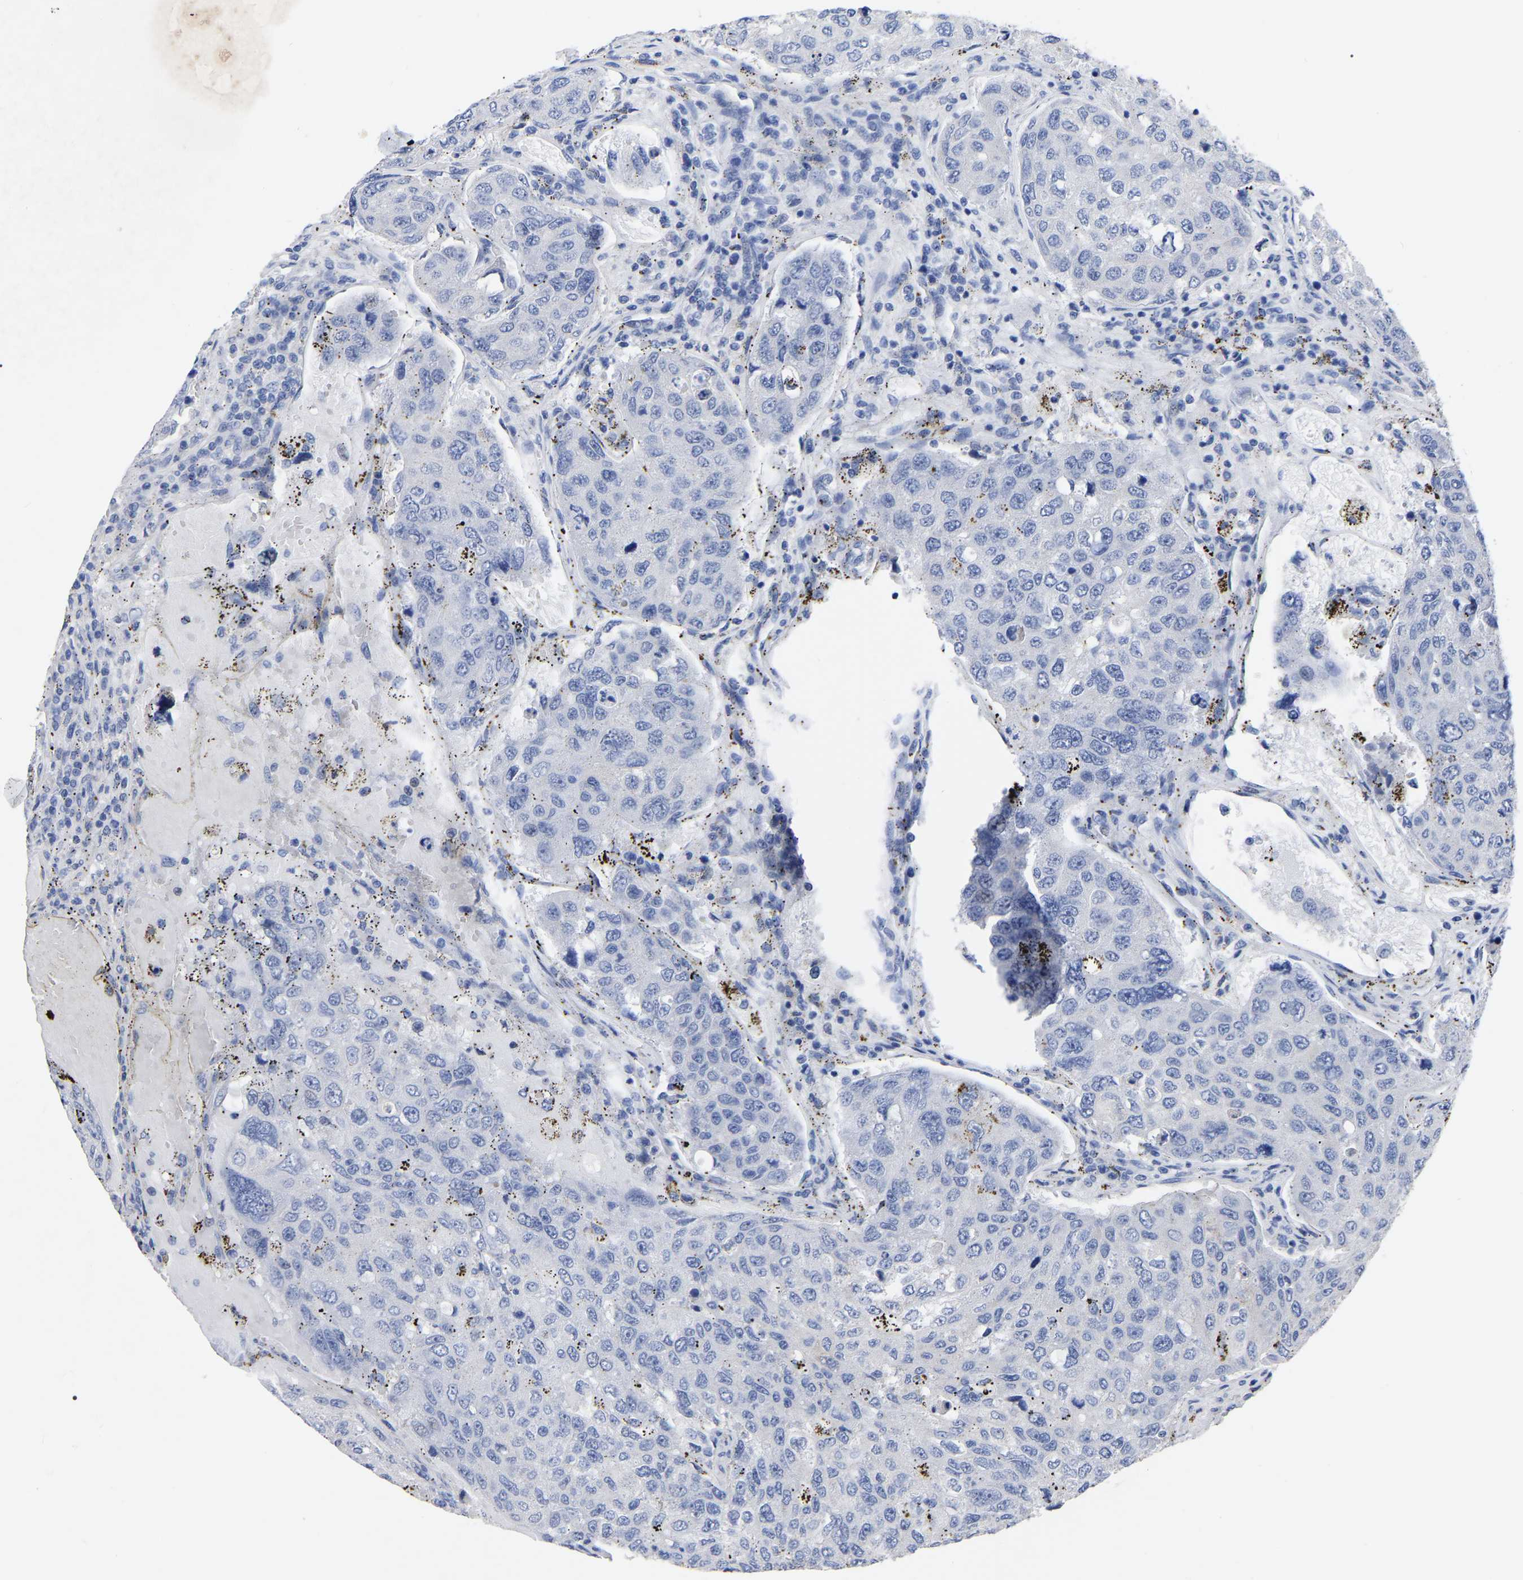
{"staining": {"intensity": "negative", "quantity": "none", "location": "none"}, "tissue": "urothelial cancer", "cell_type": "Tumor cells", "image_type": "cancer", "snomed": [{"axis": "morphology", "description": "Urothelial carcinoma, High grade"}, {"axis": "topography", "description": "Lymph node"}, {"axis": "topography", "description": "Urinary bladder"}], "caption": "An IHC histopathology image of high-grade urothelial carcinoma is shown. There is no staining in tumor cells of high-grade urothelial carcinoma.", "gene": "ANXA13", "patient": {"sex": "male", "age": 51}}